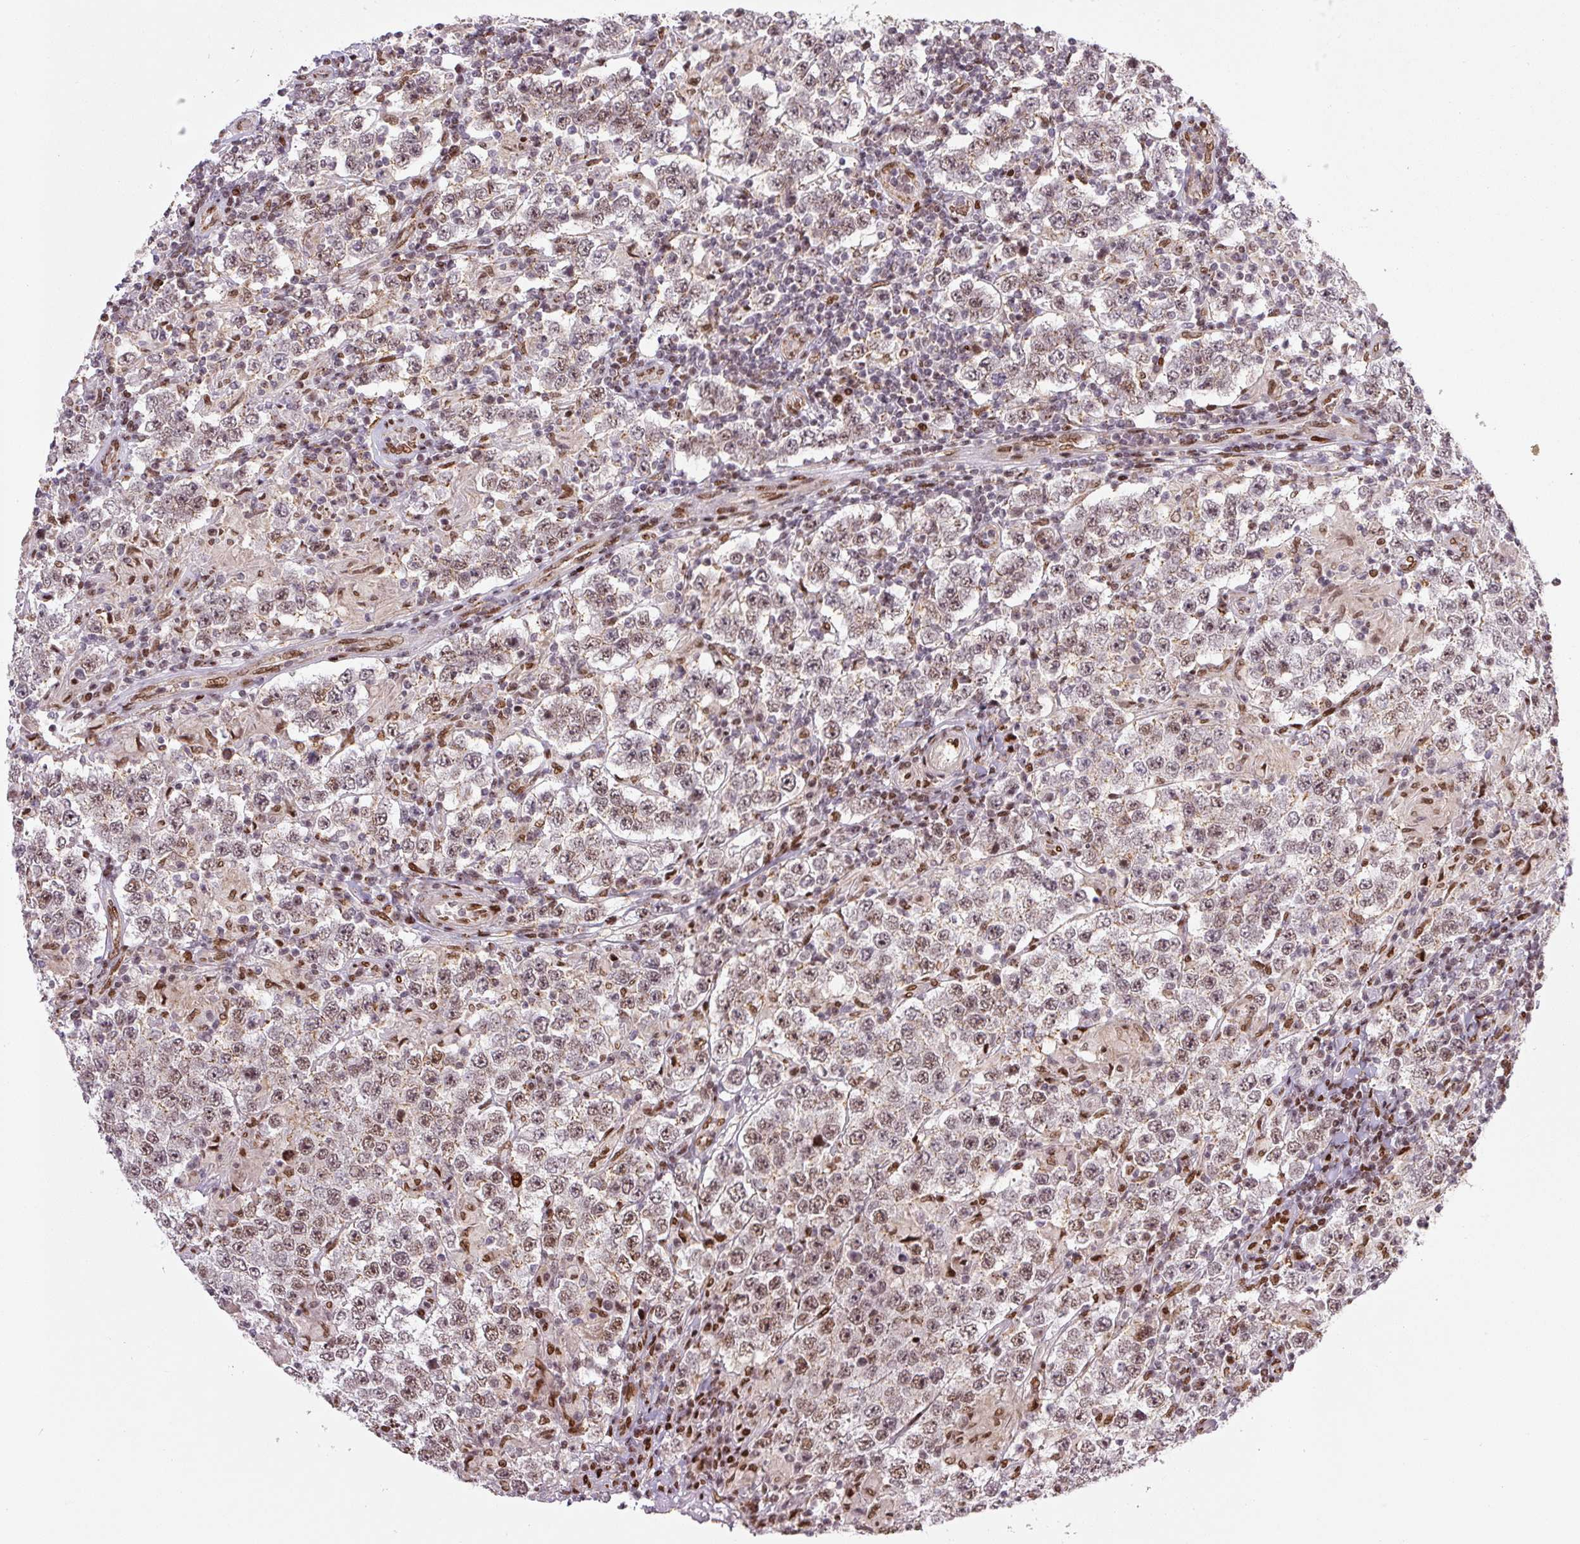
{"staining": {"intensity": "weak", "quantity": ">75%", "location": "nuclear"}, "tissue": "testis cancer", "cell_type": "Tumor cells", "image_type": "cancer", "snomed": [{"axis": "morphology", "description": "Normal tissue, NOS"}, {"axis": "morphology", "description": "Urothelial carcinoma, High grade"}, {"axis": "morphology", "description": "Seminoma, NOS"}, {"axis": "morphology", "description": "Carcinoma, Embryonal, NOS"}, {"axis": "topography", "description": "Urinary bladder"}, {"axis": "topography", "description": "Testis"}], "caption": "Testis urothelial carcinoma (high-grade) tissue shows weak nuclear expression in about >75% of tumor cells", "gene": "PYDC2", "patient": {"sex": "male", "age": 41}}